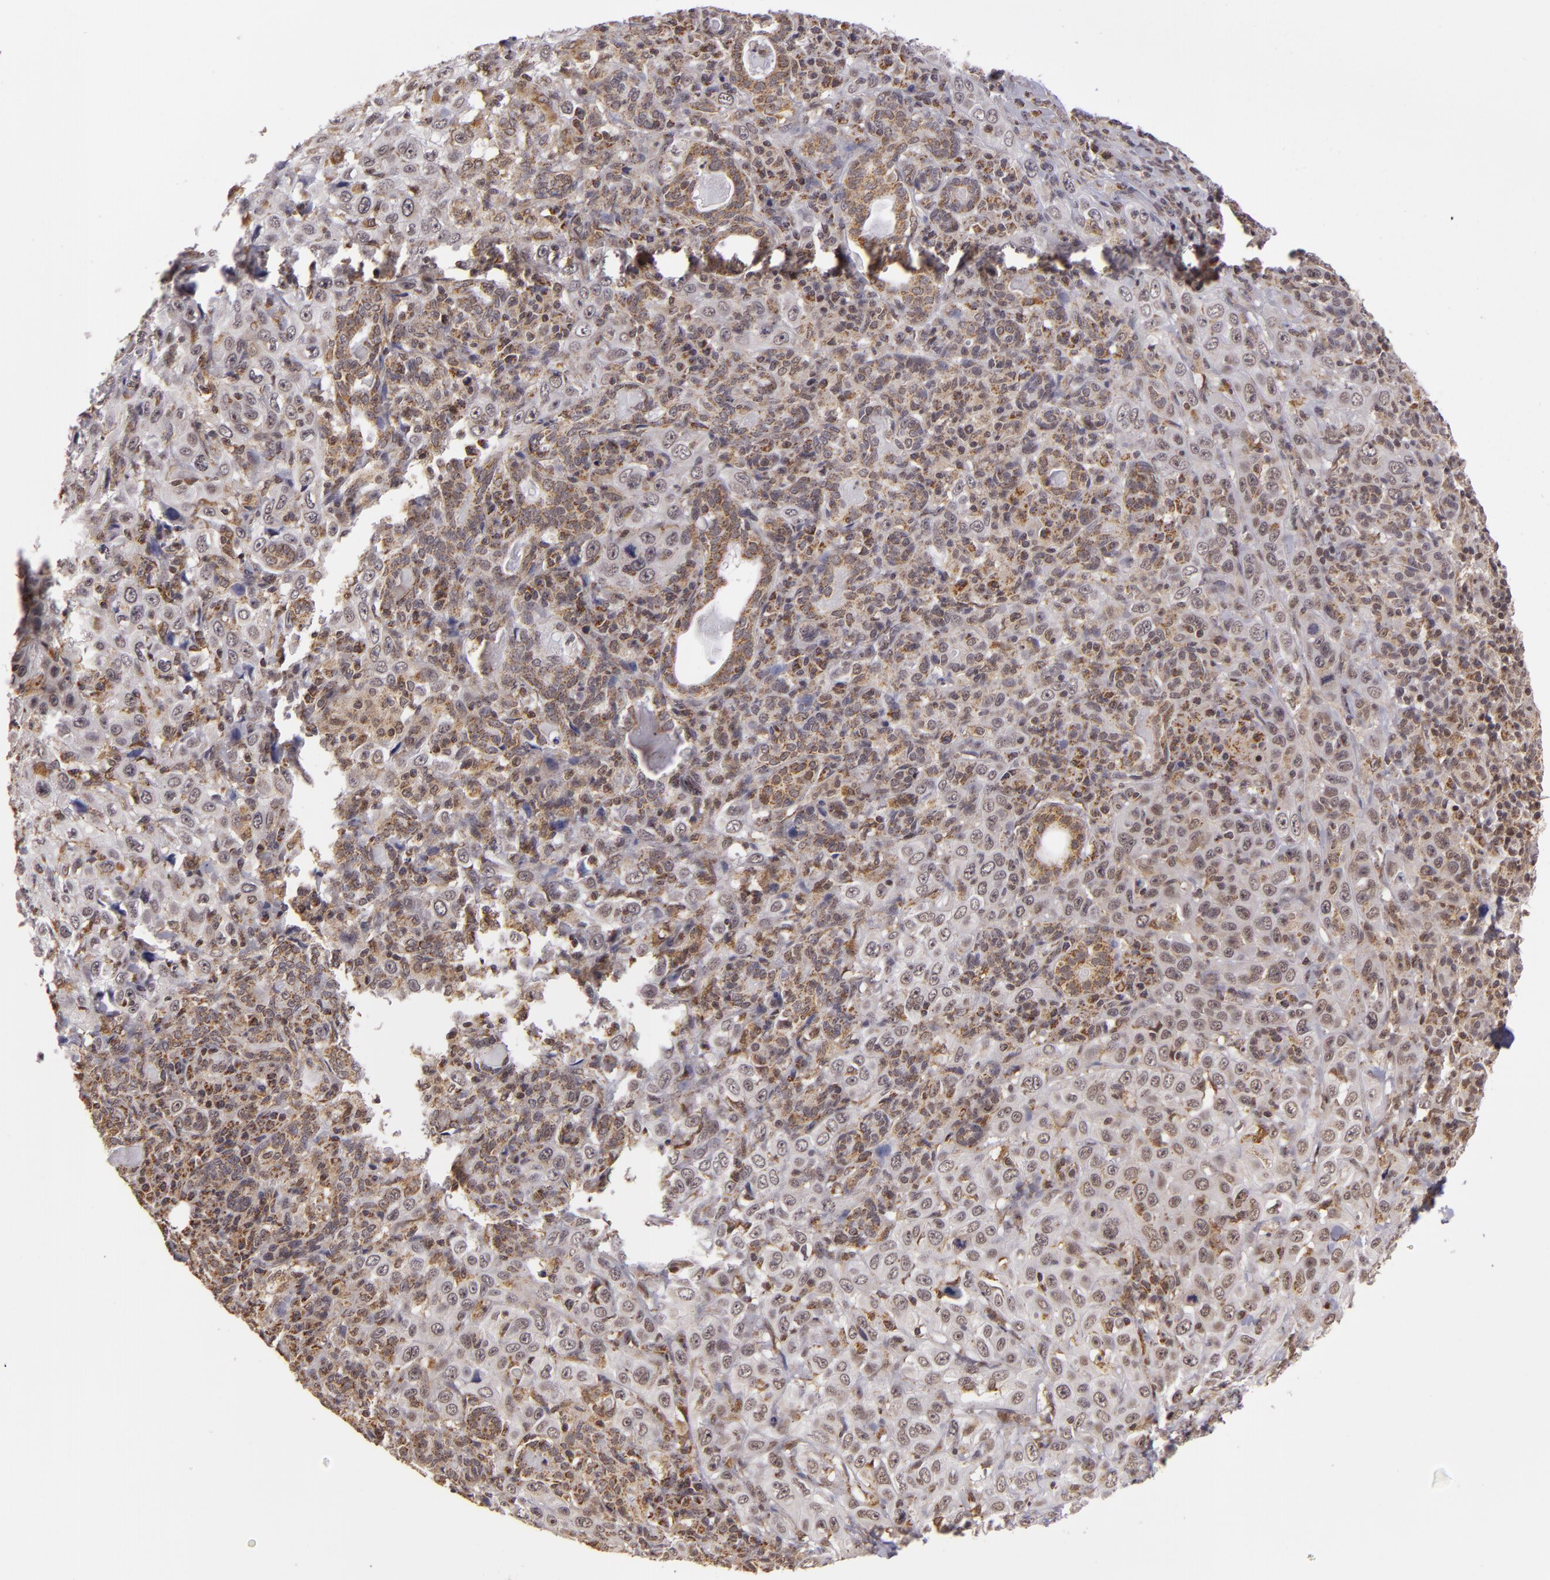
{"staining": {"intensity": "weak", "quantity": "25%-75%", "location": "nuclear"}, "tissue": "skin cancer", "cell_type": "Tumor cells", "image_type": "cancer", "snomed": [{"axis": "morphology", "description": "Squamous cell carcinoma, NOS"}, {"axis": "topography", "description": "Skin"}], "caption": "Human skin squamous cell carcinoma stained with a brown dye demonstrates weak nuclear positive staining in about 25%-75% of tumor cells.", "gene": "MXD1", "patient": {"sex": "male", "age": 84}}